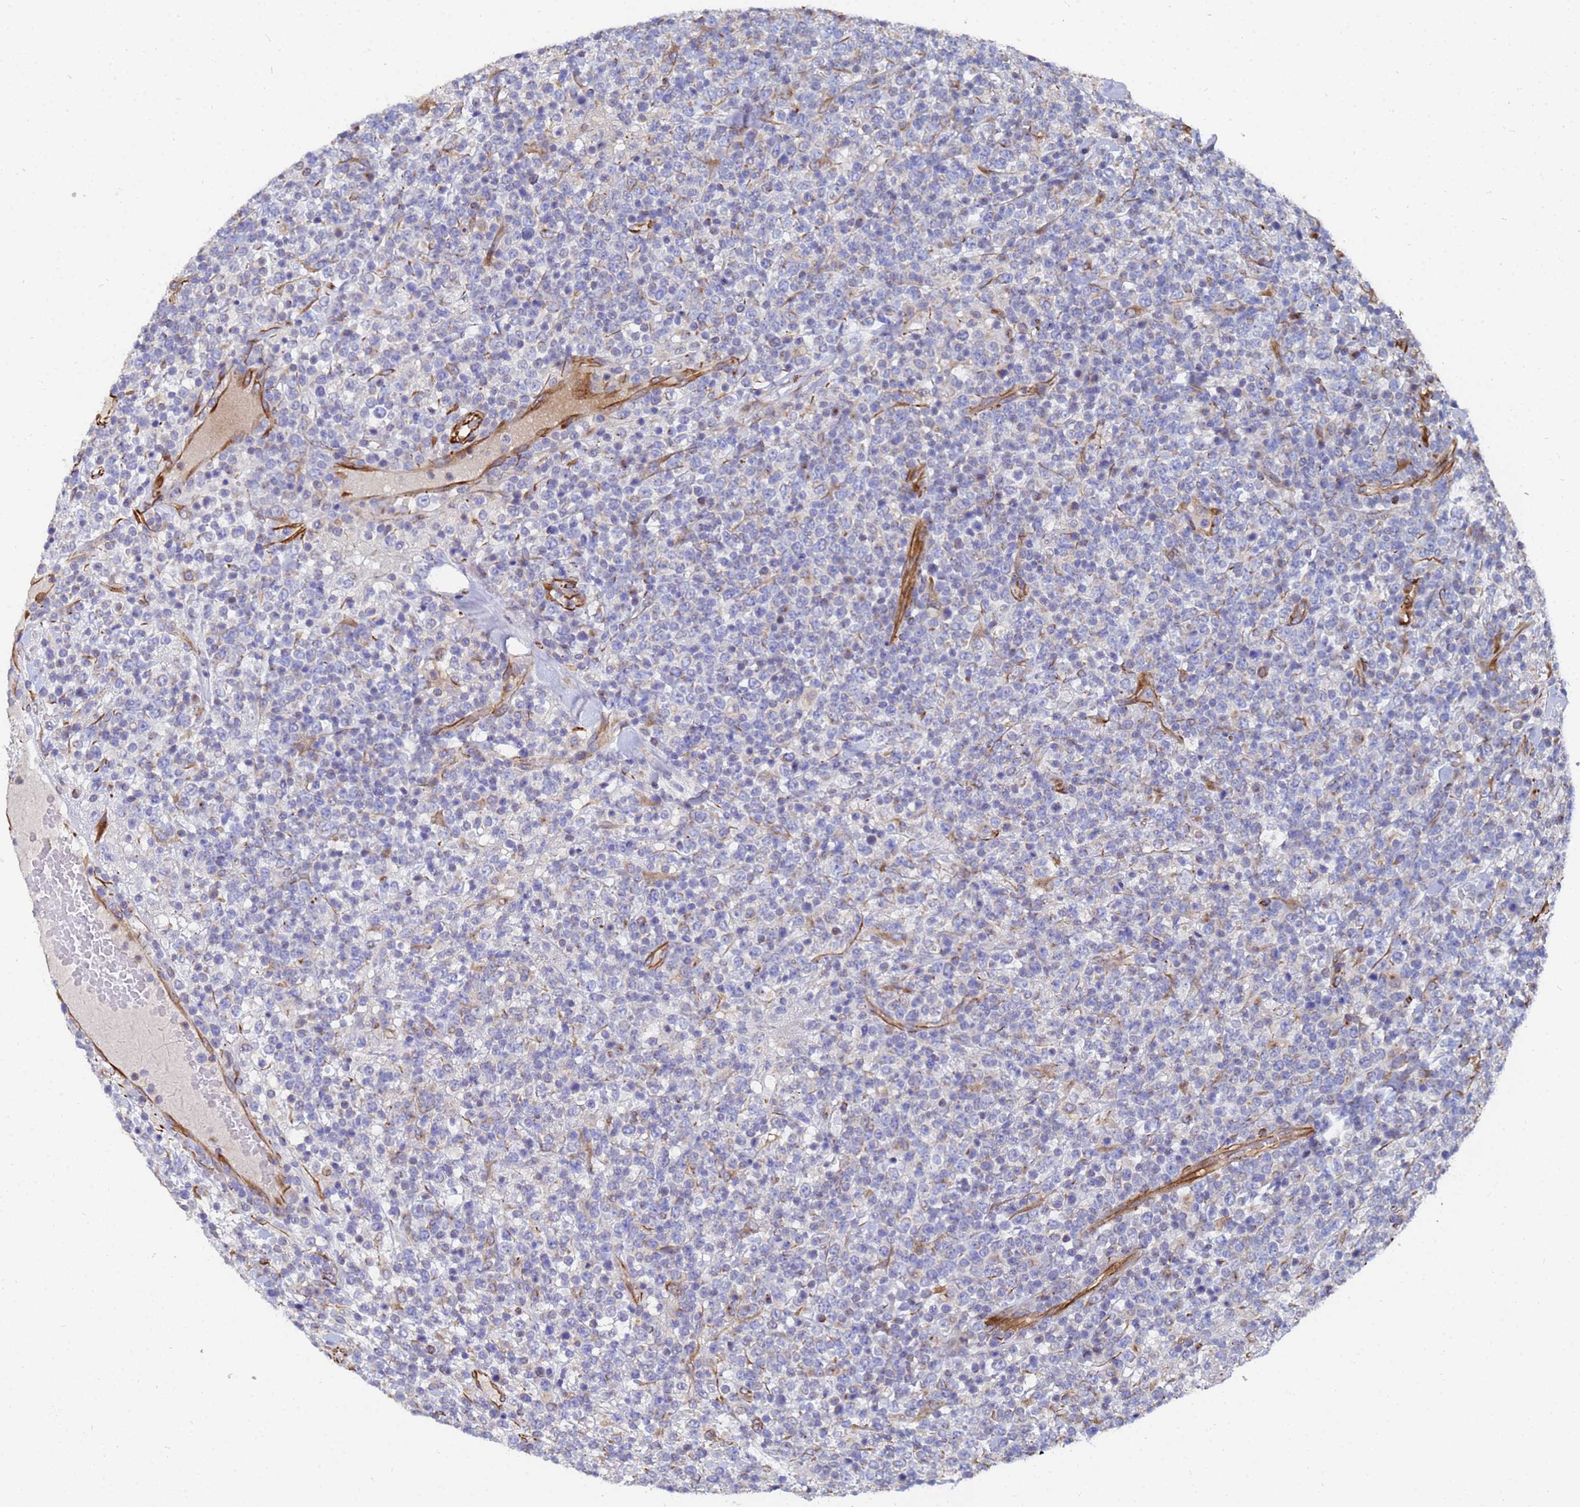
{"staining": {"intensity": "negative", "quantity": "none", "location": "none"}, "tissue": "lymphoma", "cell_type": "Tumor cells", "image_type": "cancer", "snomed": [{"axis": "morphology", "description": "Malignant lymphoma, non-Hodgkin's type, High grade"}, {"axis": "topography", "description": "Colon"}], "caption": "Immunohistochemical staining of lymphoma exhibits no significant staining in tumor cells.", "gene": "SYT13", "patient": {"sex": "female", "age": 53}}